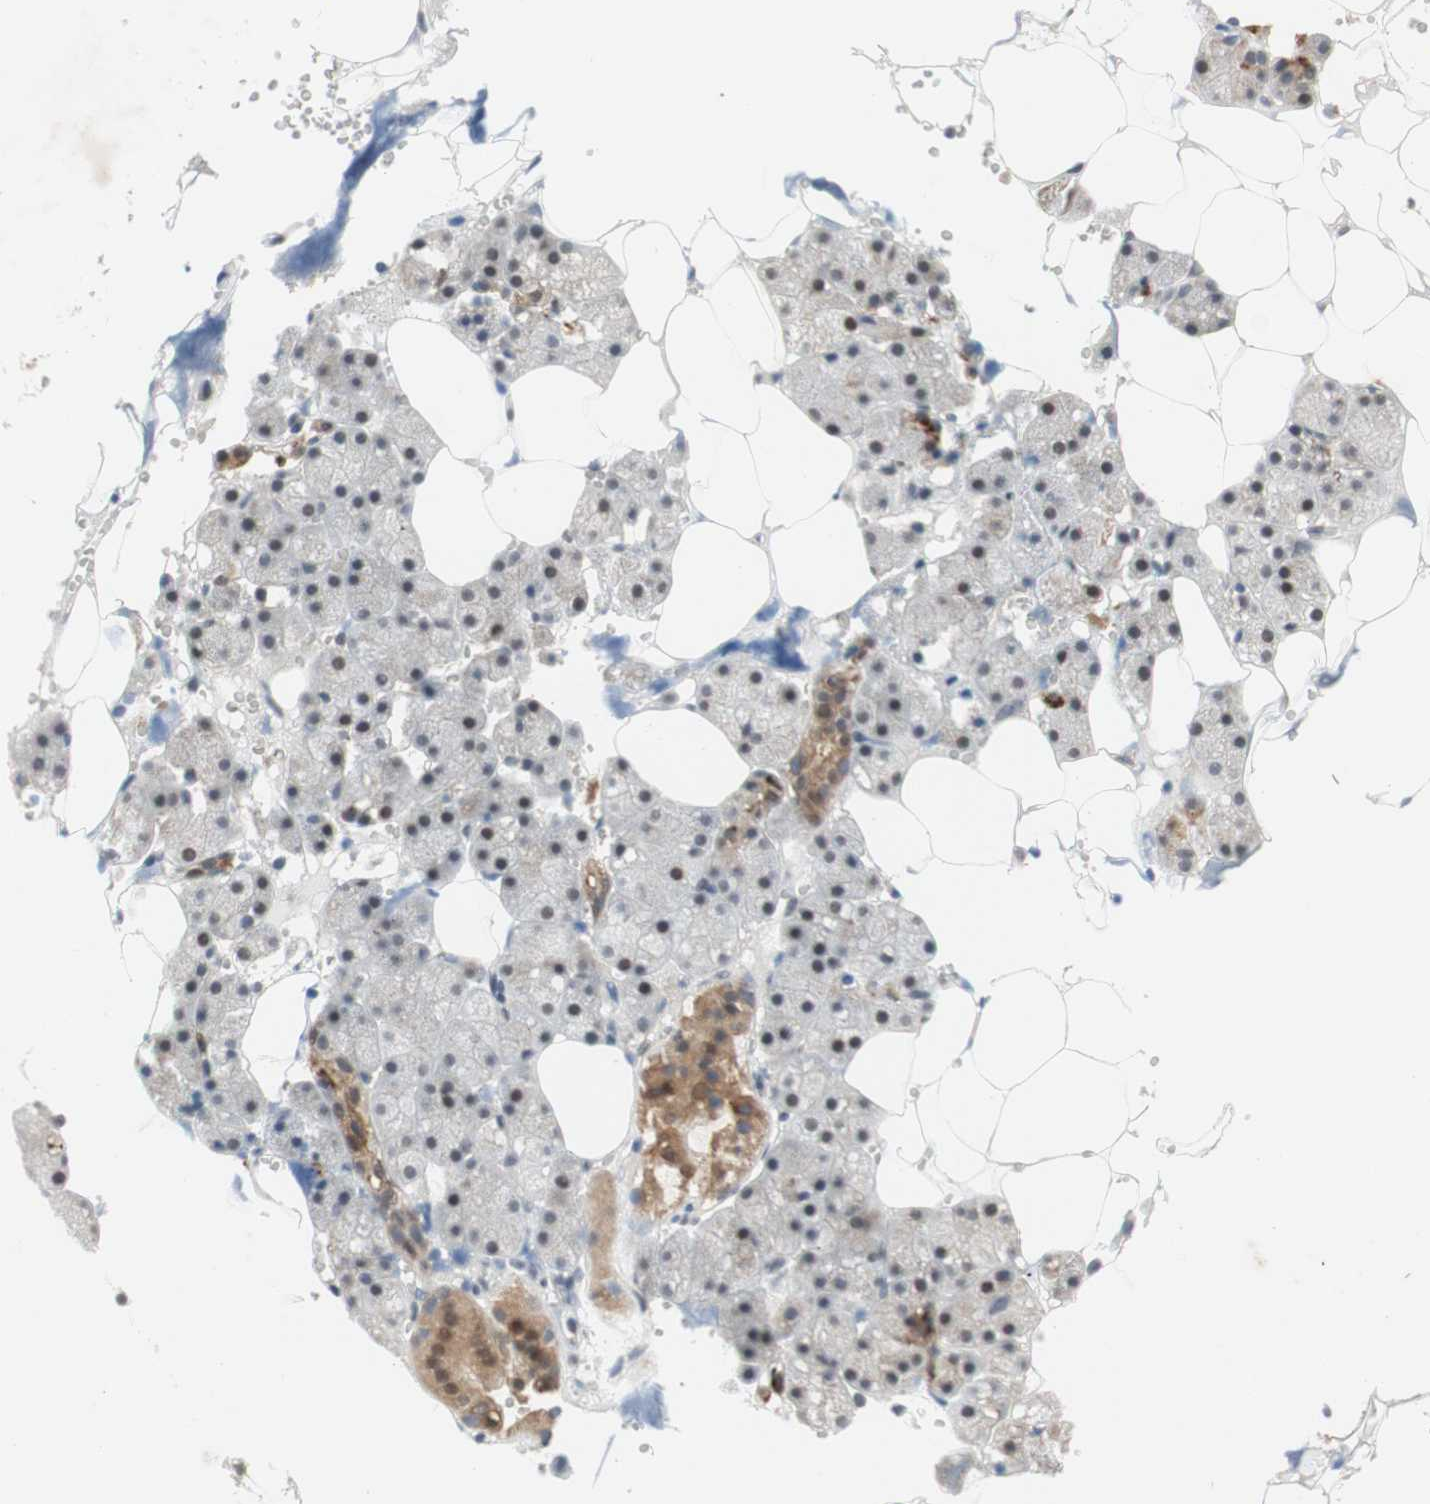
{"staining": {"intensity": "weak", "quantity": "25%-75%", "location": "cytoplasmic/membranous,nuclear"}, "tissue": "salivary gland", "cell_type": "Glandular cells", "image_type": "normal", "snomed": [{"axis": "morphology", "description": "Normal tissue, NOS"}, {"axis": "topography", "description": "Salivary gland"}], "caption": "Protein analysis of benign salivary gland demonstrates weak cytoplasmic/membranous,nuclear staining in approximately 25%-75% of glandular cells.", "gene": "DNMT3A", "patient": {"sex": "male", "age": 62}}